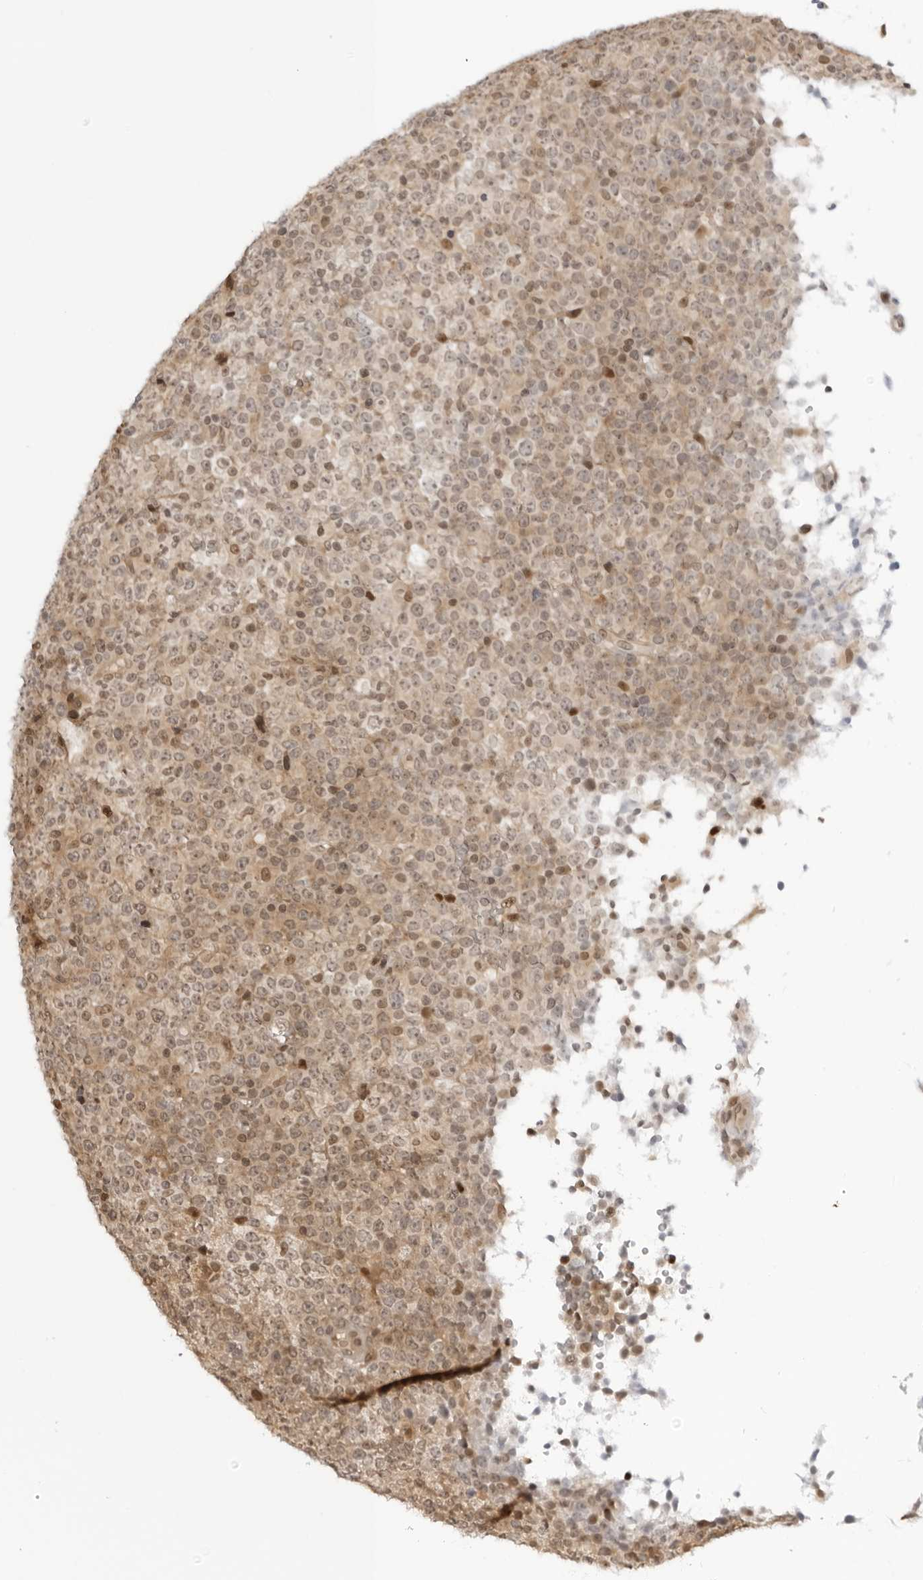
{"staining": {"intensity": "weak", "quantity": "25%-75%", "location": "nuclear"}, "tissue": "lymphoma", "cell_type": "Tumor cells", "image_type": "cancer", "snomed": [{"axis": "morphology", "description": "Malignant lymphoma, non-Hodgkin's type, High grade"}, {"axis": "topography", "description": "Lymph node"}], "caption": "A micrograph showing weak nuclear staining in about 25%-75% of tumor cells in high-grade malignant lymphoma, non-Hodgkin's type, as visualized by brown immunohistochemical staining.", "gene": "RNF146", "patient": {"sex": "male", "age": 13}}